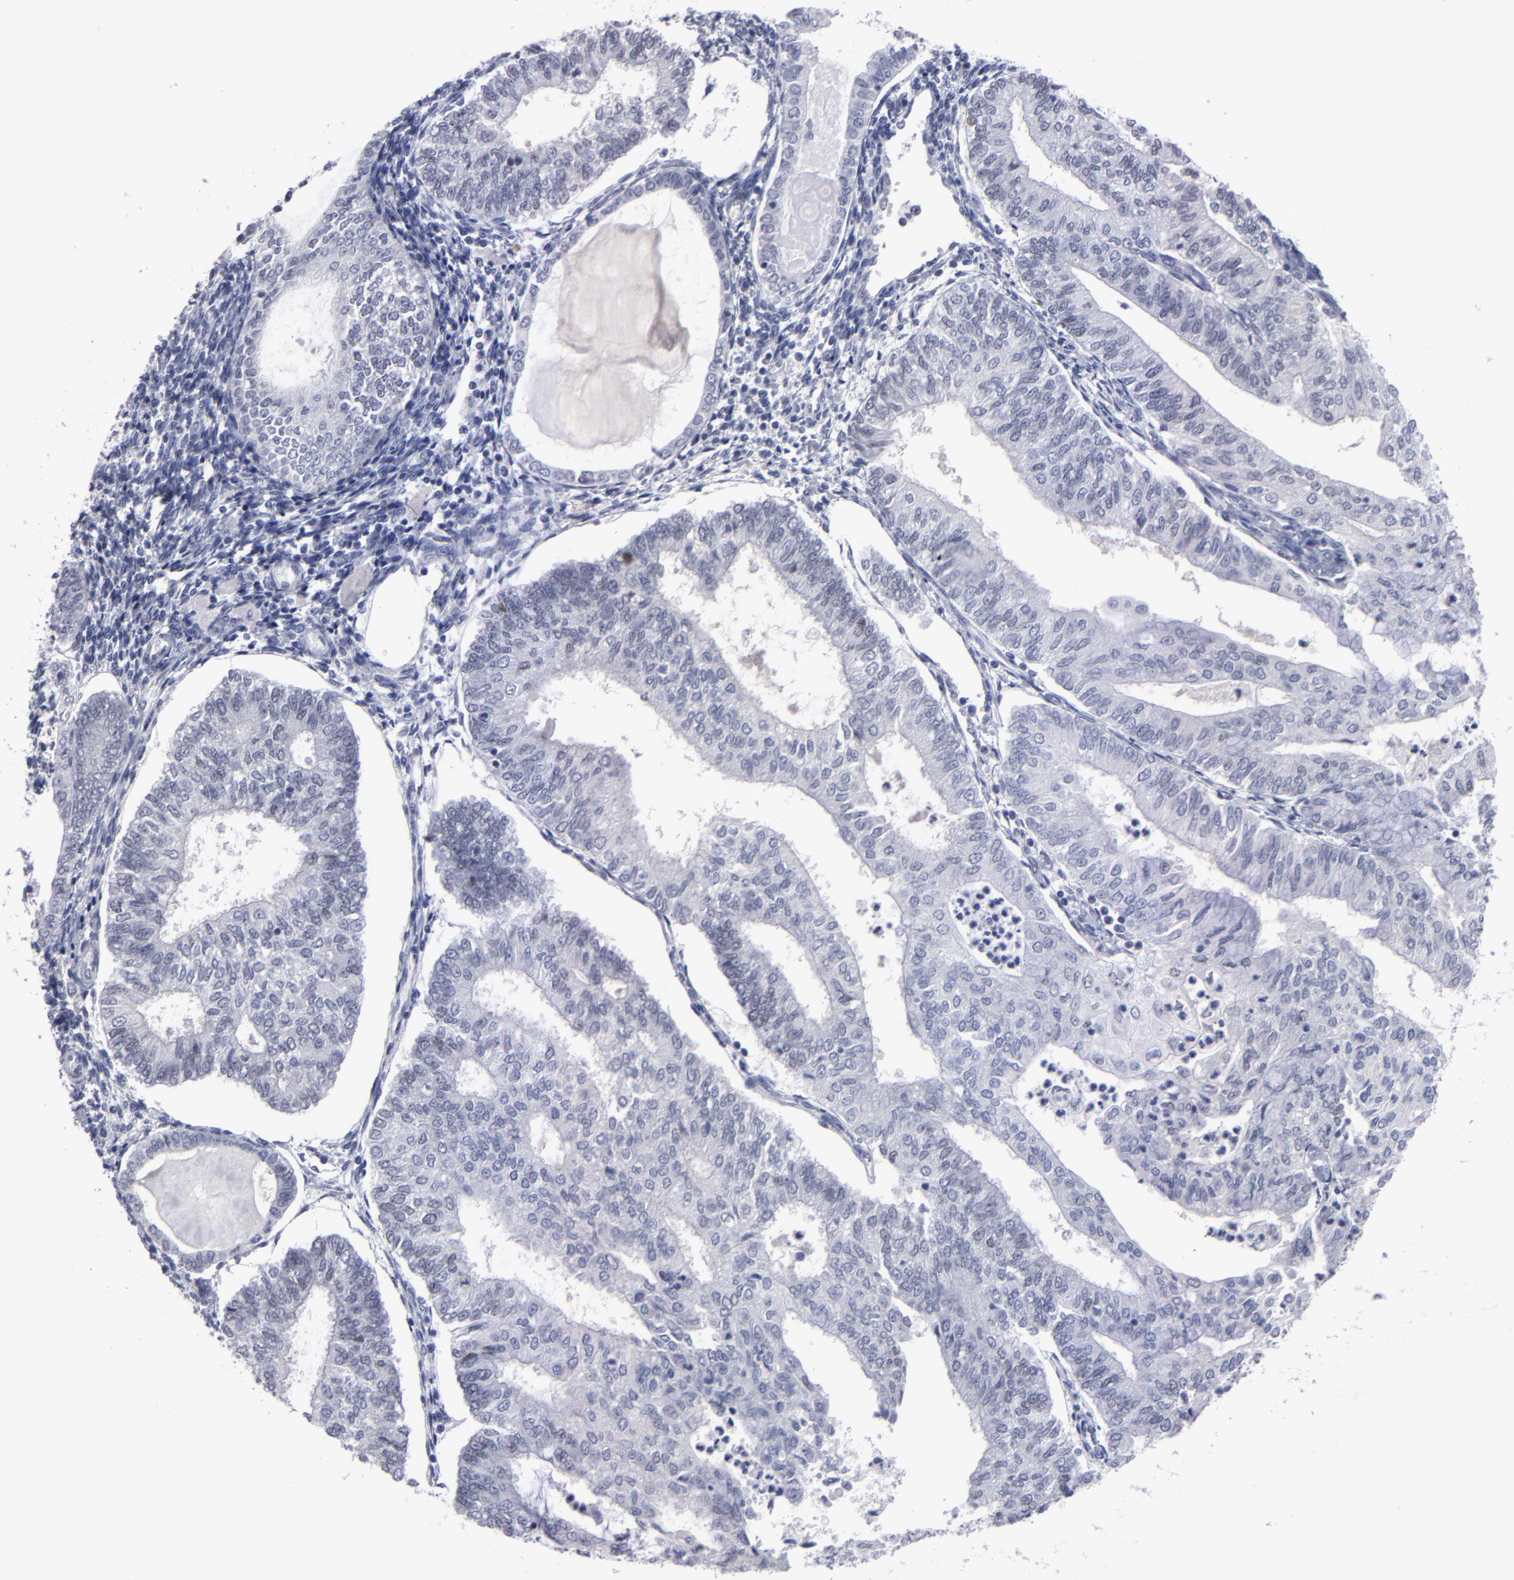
{"staining": {"intensity": "moderate", "quantity": "25%-75%", "location": "nuclear"}, "tissue": "endometrial cancer", "cell_type": "Tumor cells", "image_type": "cancer", "snomed": [{"axis": "morphology", "description": "Adenocarcinoma, NOS"}, {"axis": "topography", "description": "Endometrium"}], "caption": "High-power microscopy captured an immunohistochemistry photomicrograph of endometrial cancer (adenocarcinoma), revealing moderate nuclear staining in about 25%-75% of tumor cells.", "gene": "TEX11", "patient": {"sex": "female", "age": 59}}